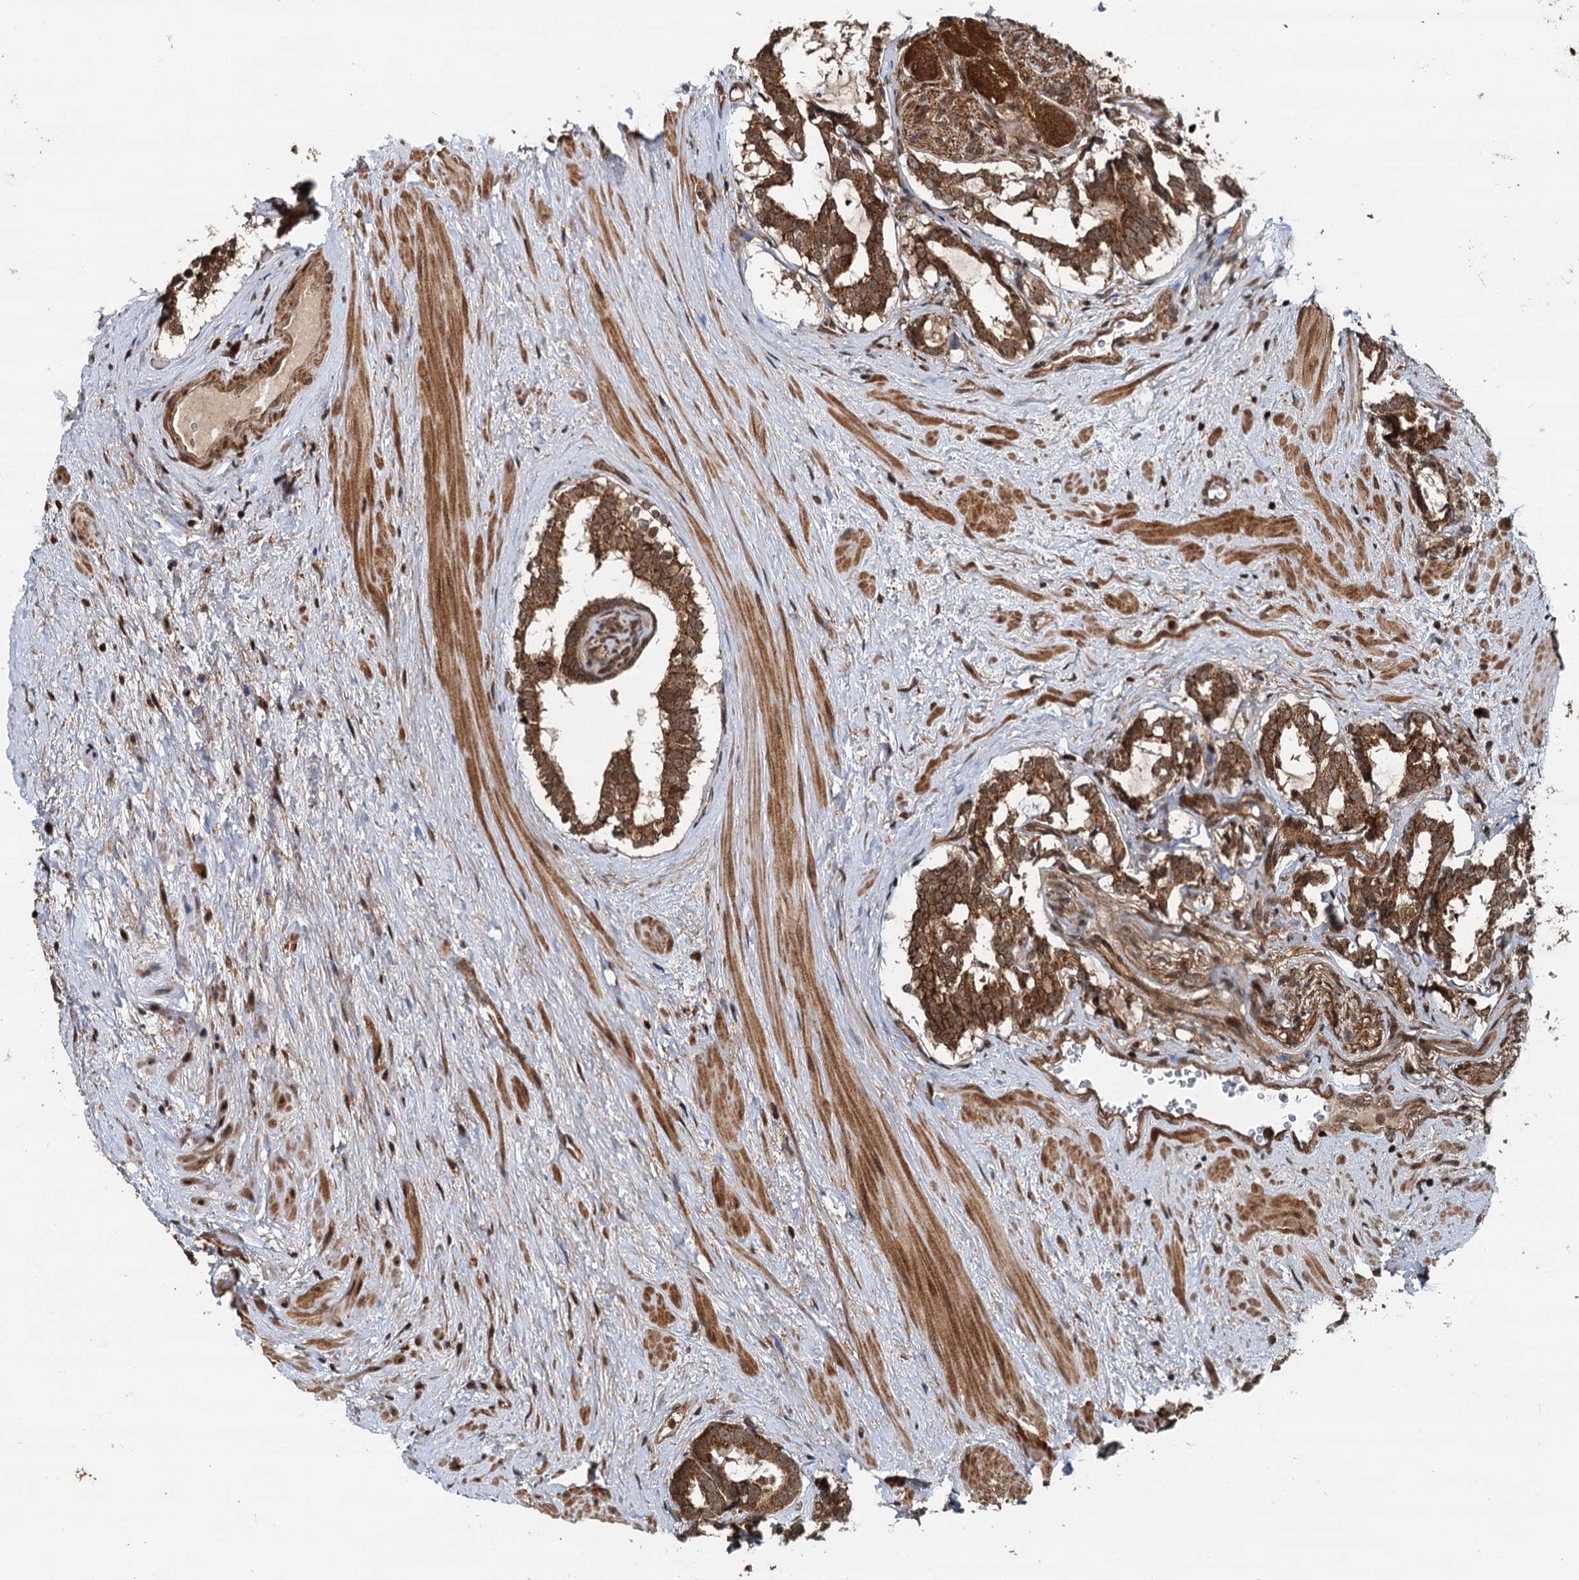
{"staining": {"intensity": "strong", "quantity": ">75%", "location": "cytoplasmic/membranous"}, "tissue": "prostate cancer", "cell_type": "Tumor cells", "image_type": "cancer", "snomed": [{"axis": "morphology", "description": "Adenocarcinoma, High grade"}, {"axis": "topography", "description": "Prostate"}], "caption": "Immunohistochemical staining of human high-grade adenocarcinoma (prostate) reveals strong cytoplasmic/membranous protein staining in approximately >75% of tumor cells.", "gene": "STUB1", "patient": {"sex": "male", "age": 58}}